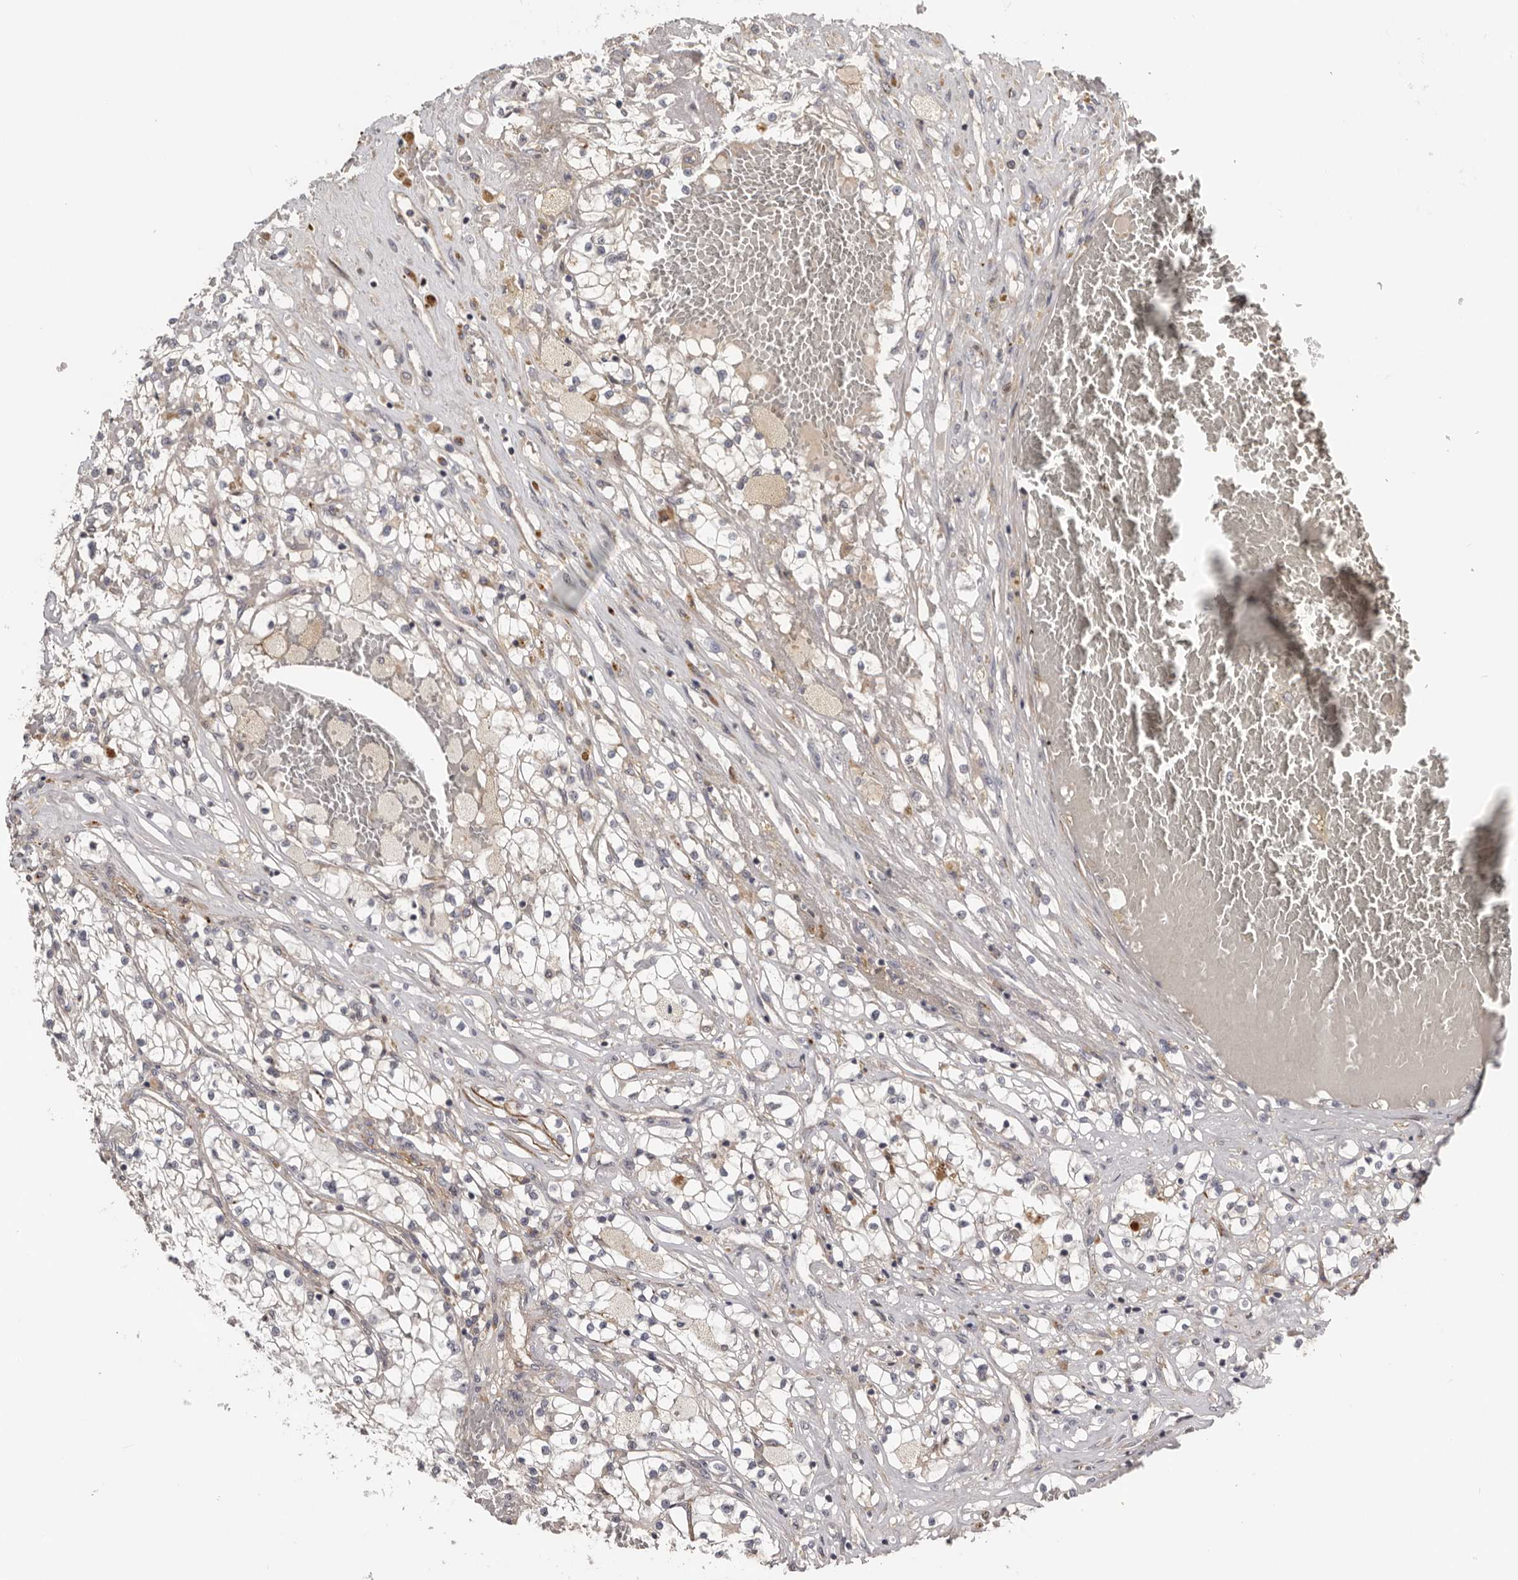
{"staining": {"intensity": "negative", "quantity": "none", "location": "none"}, "tissue": "renal cancer", "cell_type": "Tumor cells", "image_type": "cancer", "snomed": [{"axis": "morphology", "description": "Normal tissue, NOS"}, {"axis": "morphology", "description": "Adenocarcinoma, NOS"}, {"axis": "topography", "description": "Kidney"}], "caption": "IHC photomicrograph of human renal cancer (adenocarcinoma) stained for a protein (brown), which displays no staining in tumor cells.", "gene": "CDCA8", "patient": {"sex": "male", "age": 68}}